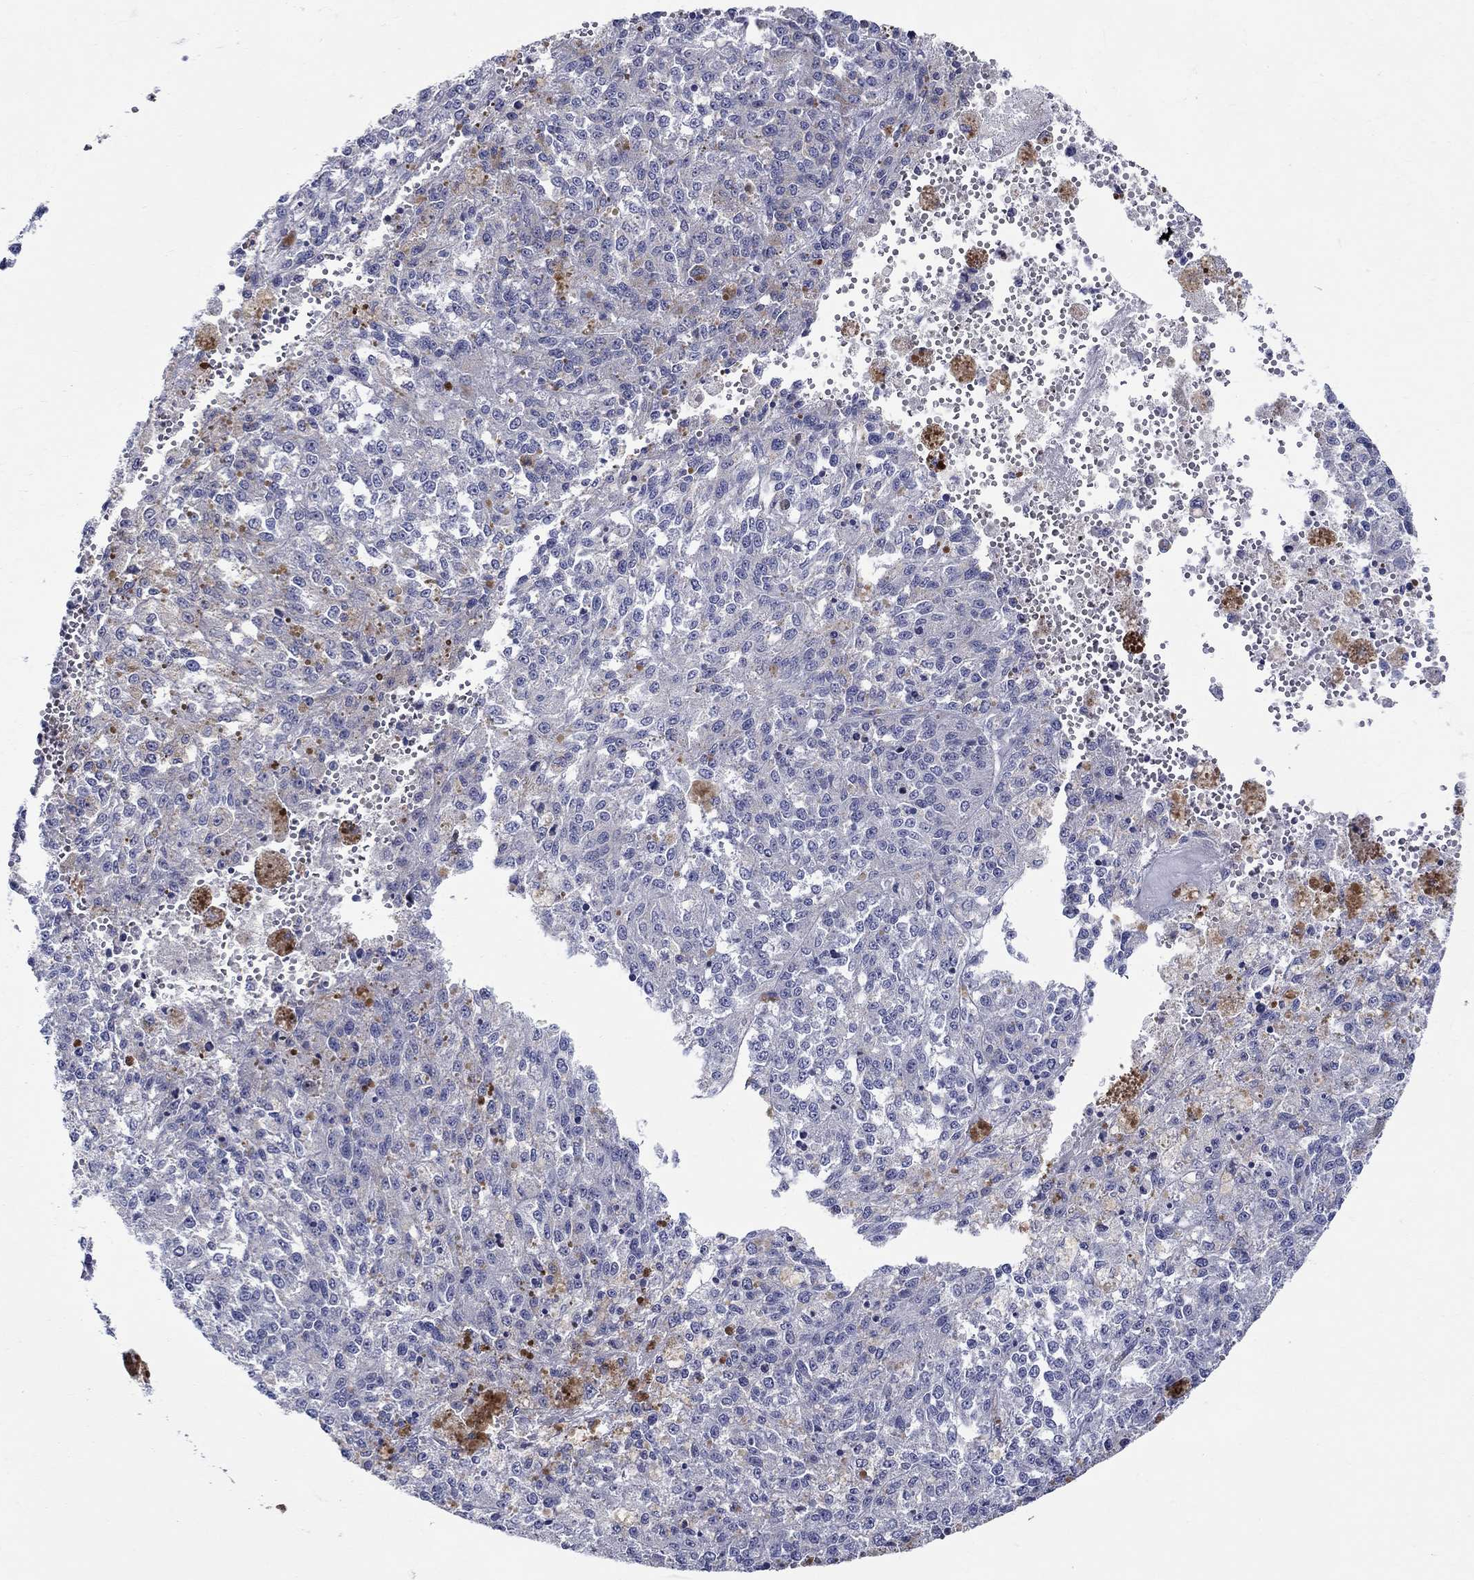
{"staining": {"intensity": "negative", "quantity": "none", "location": "none"}, "tissue": "melanoma", "cell_type": "Tumor cells", "image_type": "cancer", "snomed": [{"axis": "morphology", "description": "Malignant melanoma, Metastatic site"}, {"axis": "topography", "description": "Lymph node"}], "caption": "Melanoma stained for a protein using immunohistochemistry (IHC) reveals no expression tumor cells.", "gene": "QRFPR", "patient": {"sex": "female", "age": 64}}